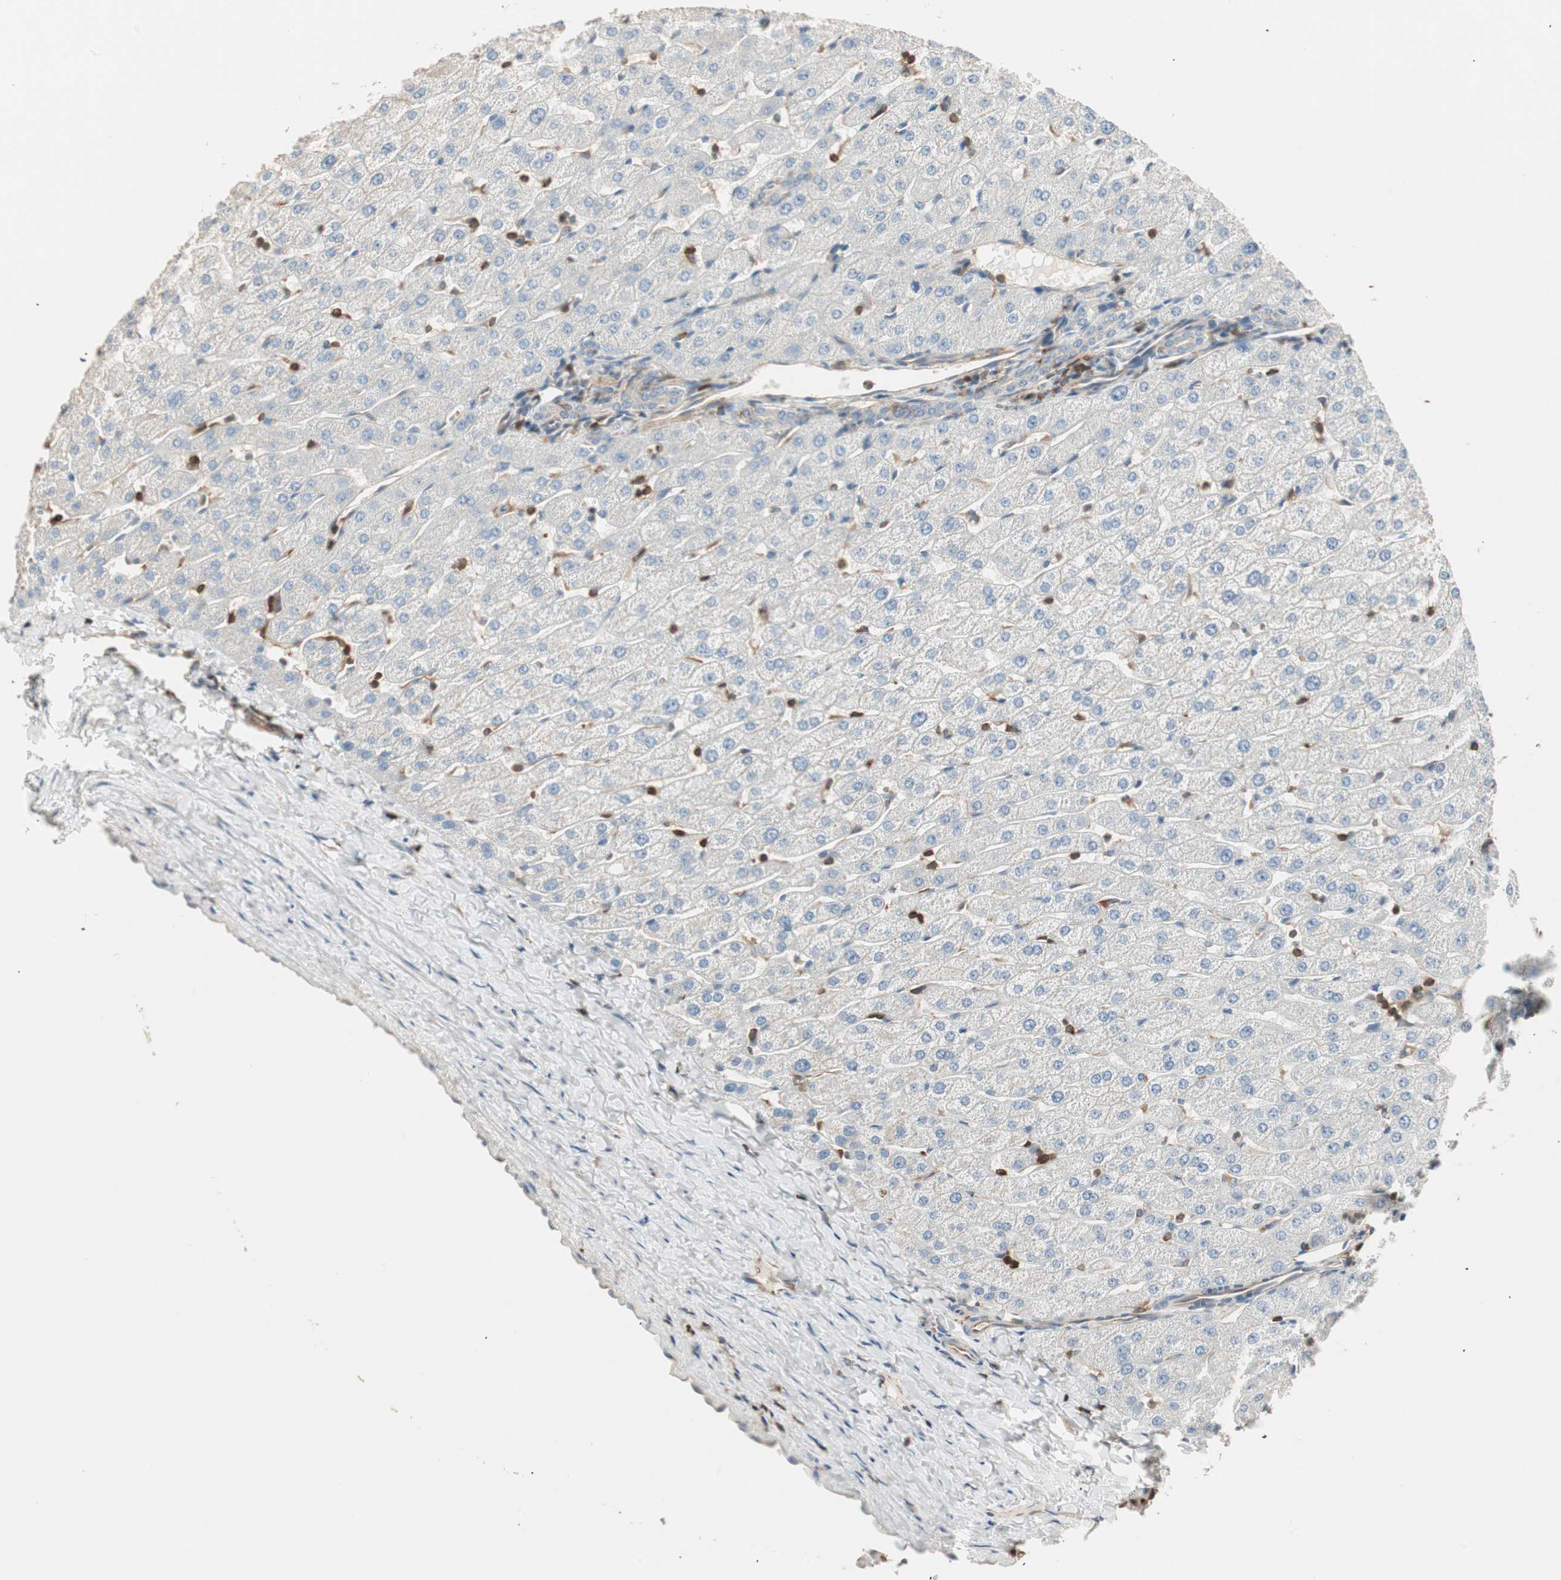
{"staining": {"intensity": "negative", "quantity": "none", "location": "none"}, "tissue": "liver", "cell_type": "Cholangiocytes", "image_type": "normal", "snomed": [{"axis": "morphology", "description": "Normal tissue, NOS"}, {"axis": "morphology", "description": "Fibrosis, NOS"}, {"axis": "topography", "description": "Liver"}], "caption": "Immunohistochemical staining of unremarkable liver exhibits no significant staining in cholangiocytes.", "gene": "CRLF3", "patient": {"sex": "female", "age": 29}}